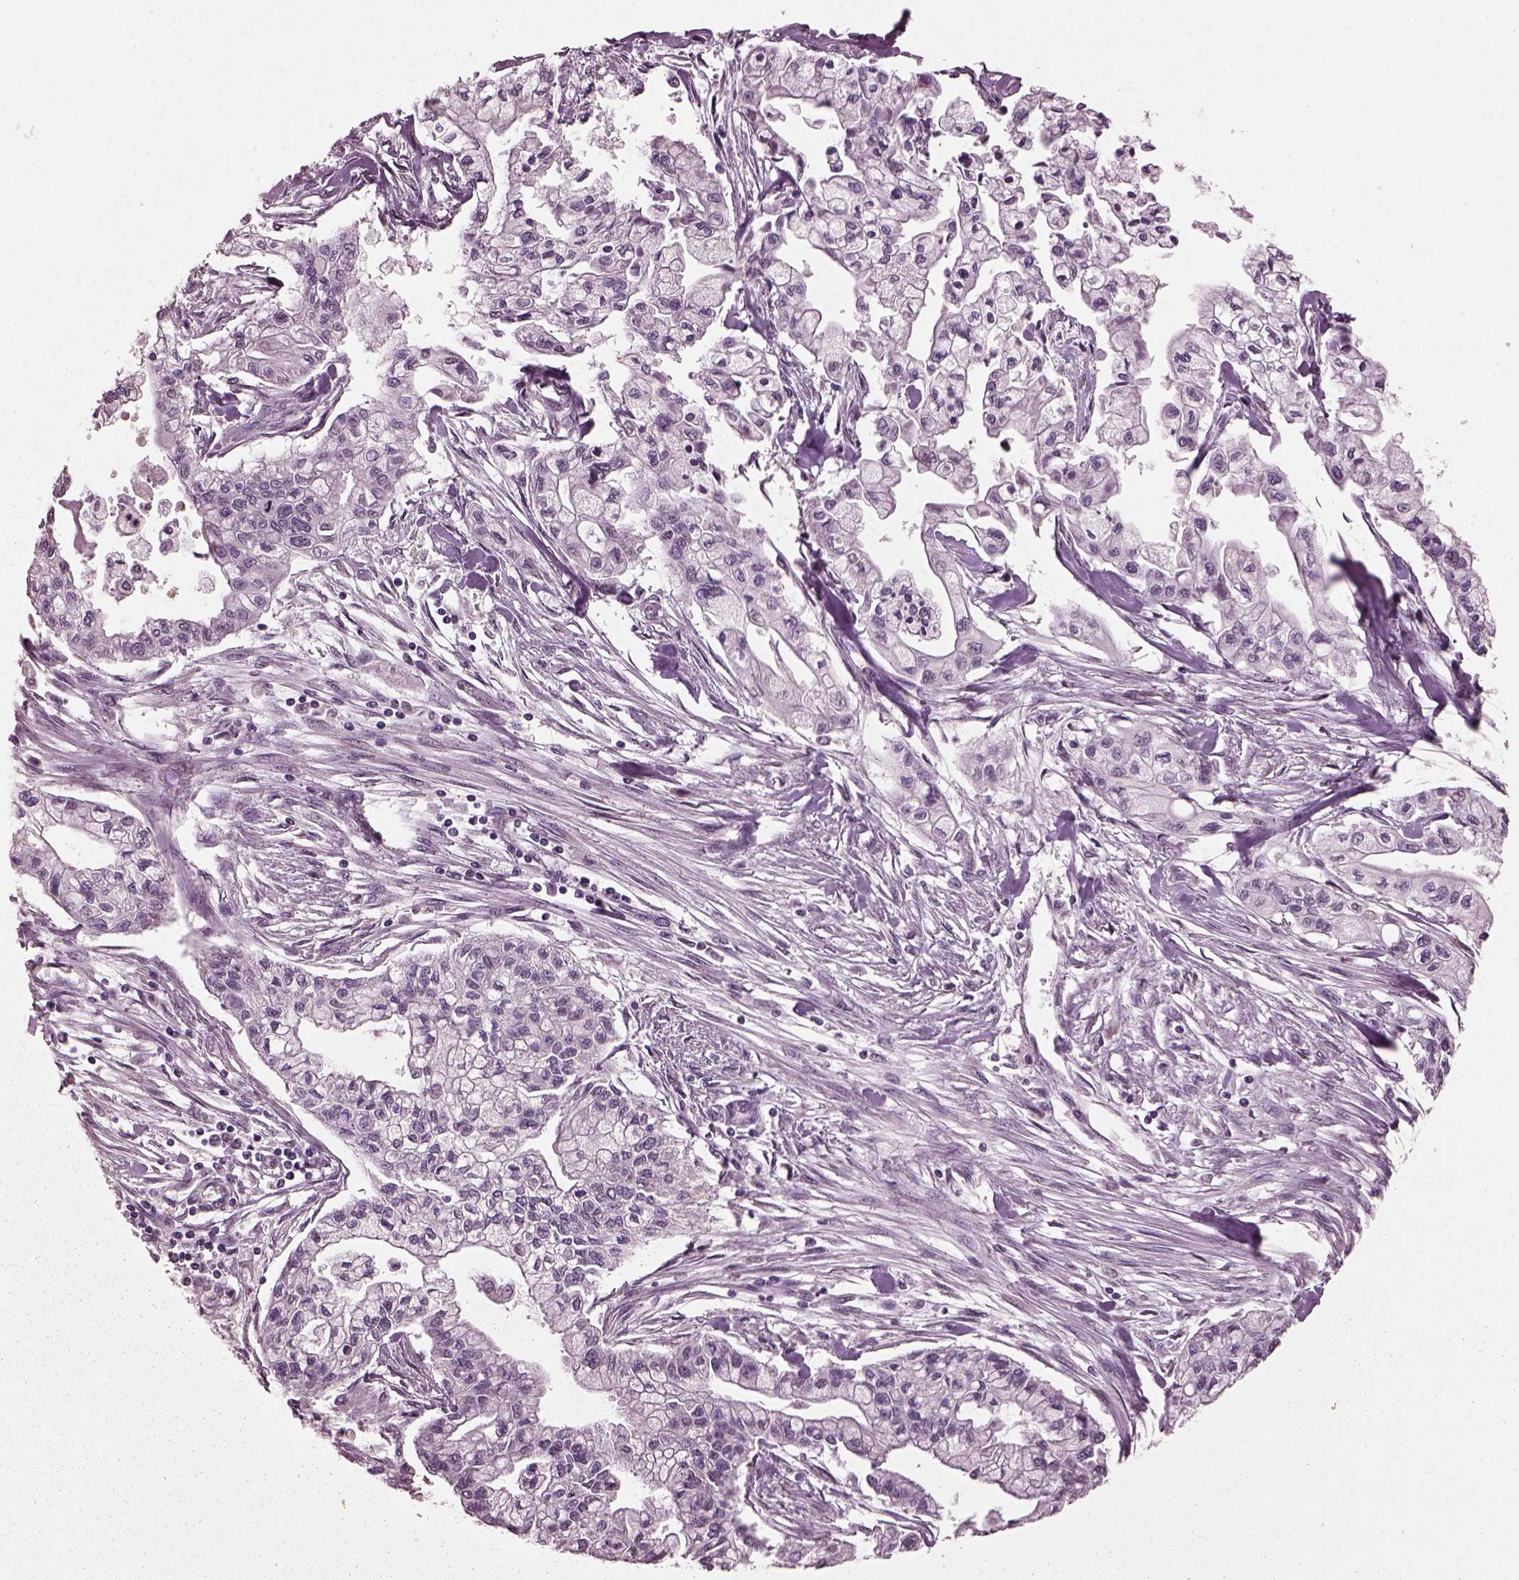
{"staining": {"intensity": "negative", "quantity": "none", "location": "none"}, "tissue": "pancreatic cancer", "cell_type": "Tumor cells", "image_type": "cancer", "snomed": [{"axis": "morphology", "description": "Adenocarcinoma, NOS"}, {"axis": "topography", "description": "Pancreas"}], "caption": "Histopathology image shows no significant protein positivity in tumor cells of adenocarcinoma (pancreatic).", "gene": "IL18RAP", "patient": {"sex": "male", "age": 54}}